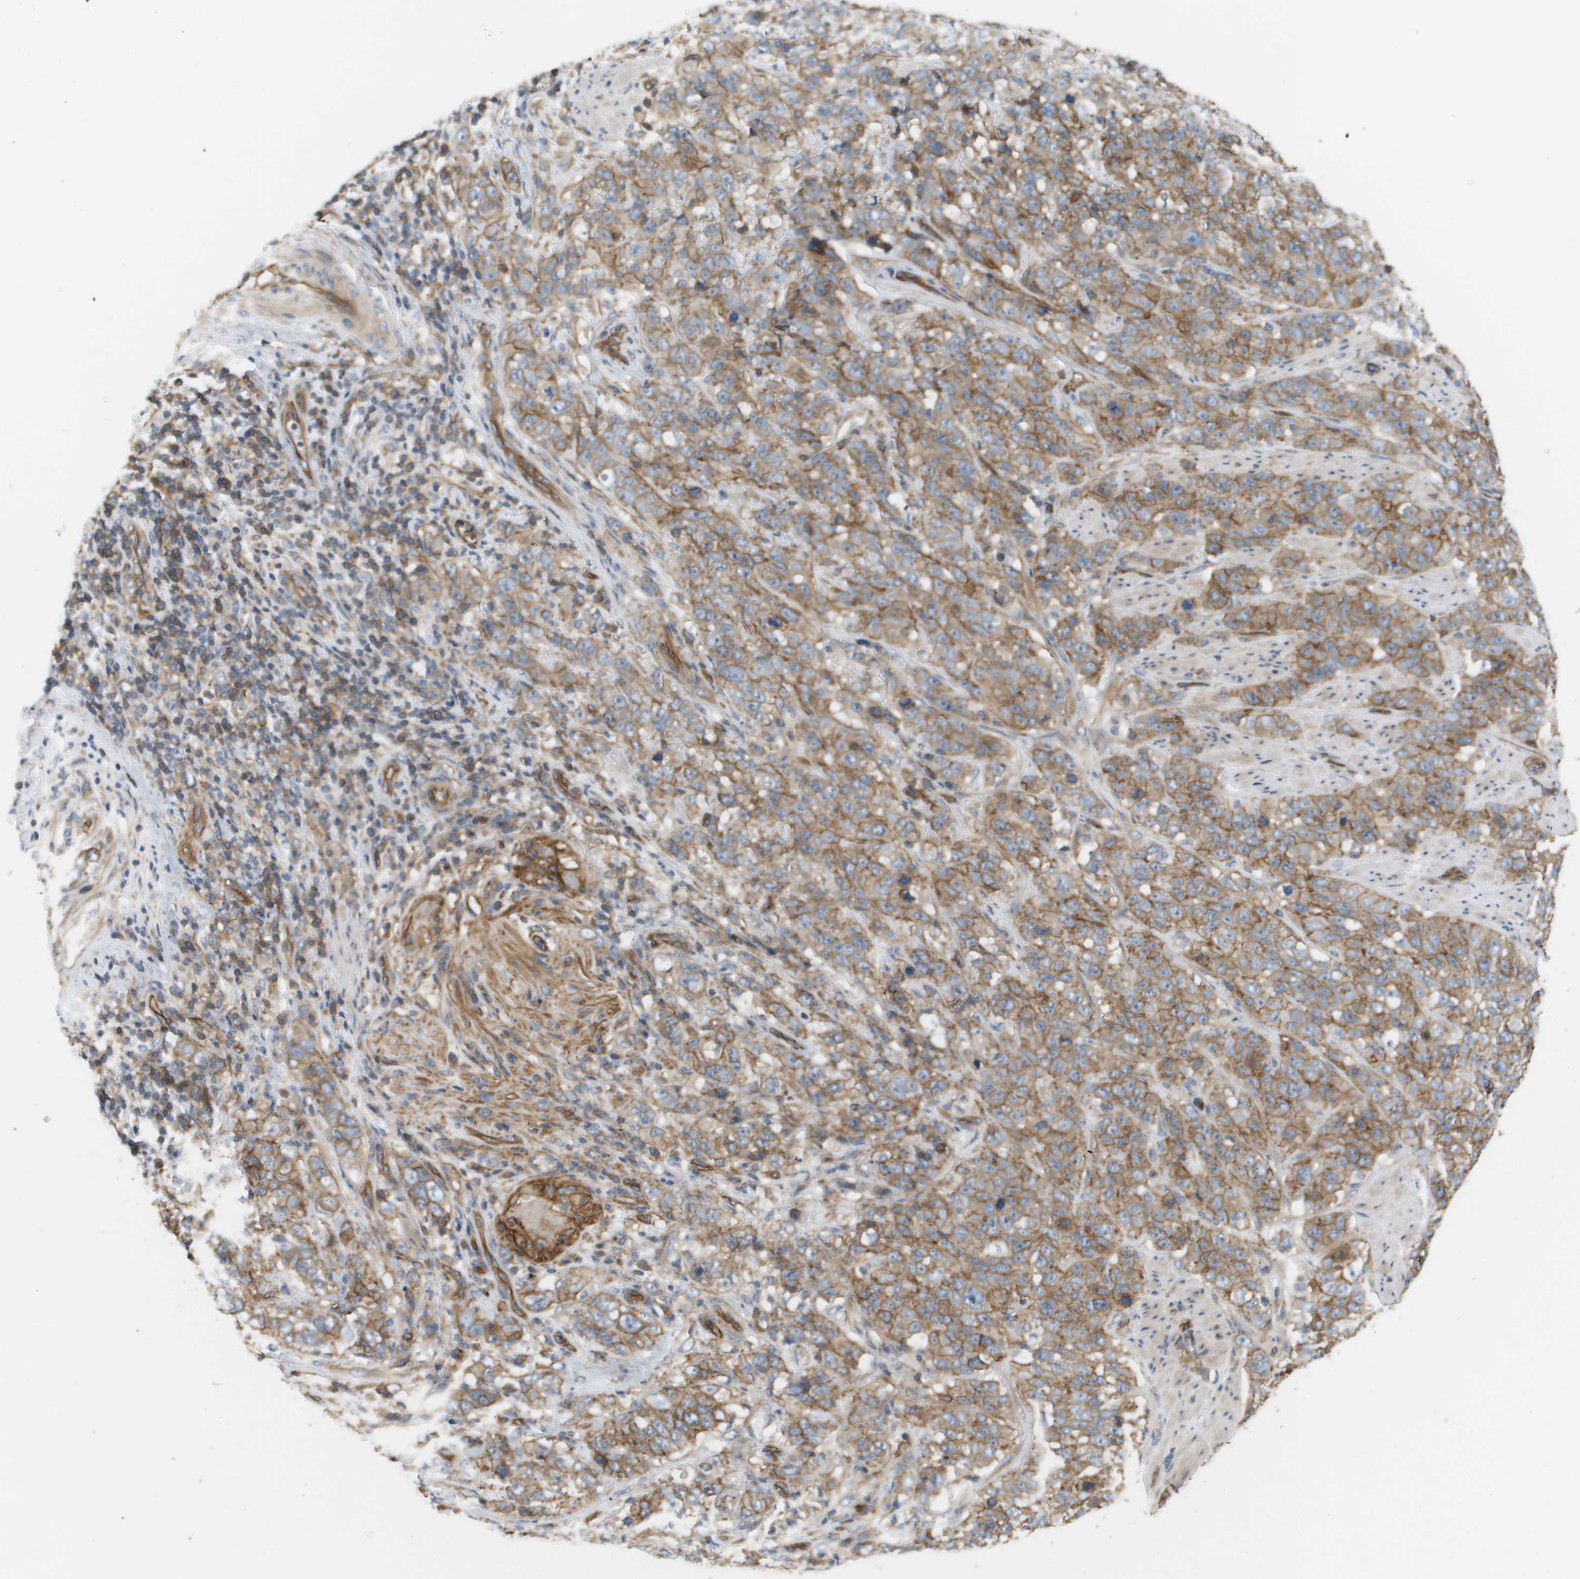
{"staining": {"intensity": "moderate", "quantity": ">75%", "location": "cytoplasmic/membranous"}, "tissue": "stomach cancer", "cell_type": "Tumor cells", "image_type": "cancer", "snomed": [{"axis": "morphology", "description": "Adenocarcinoma, NOS"}, {"axis": "topography", "description": "Stomach"}], "caption": "There is medium levels of moderate cytoplasmic/membranous positivity in tumor cells of adenocarcinoma (stomach), as demonstrated by immunohistochemical staining (brown color).", "gene": "SGMS2", "patient": {"sex": "male", "age": 48}}